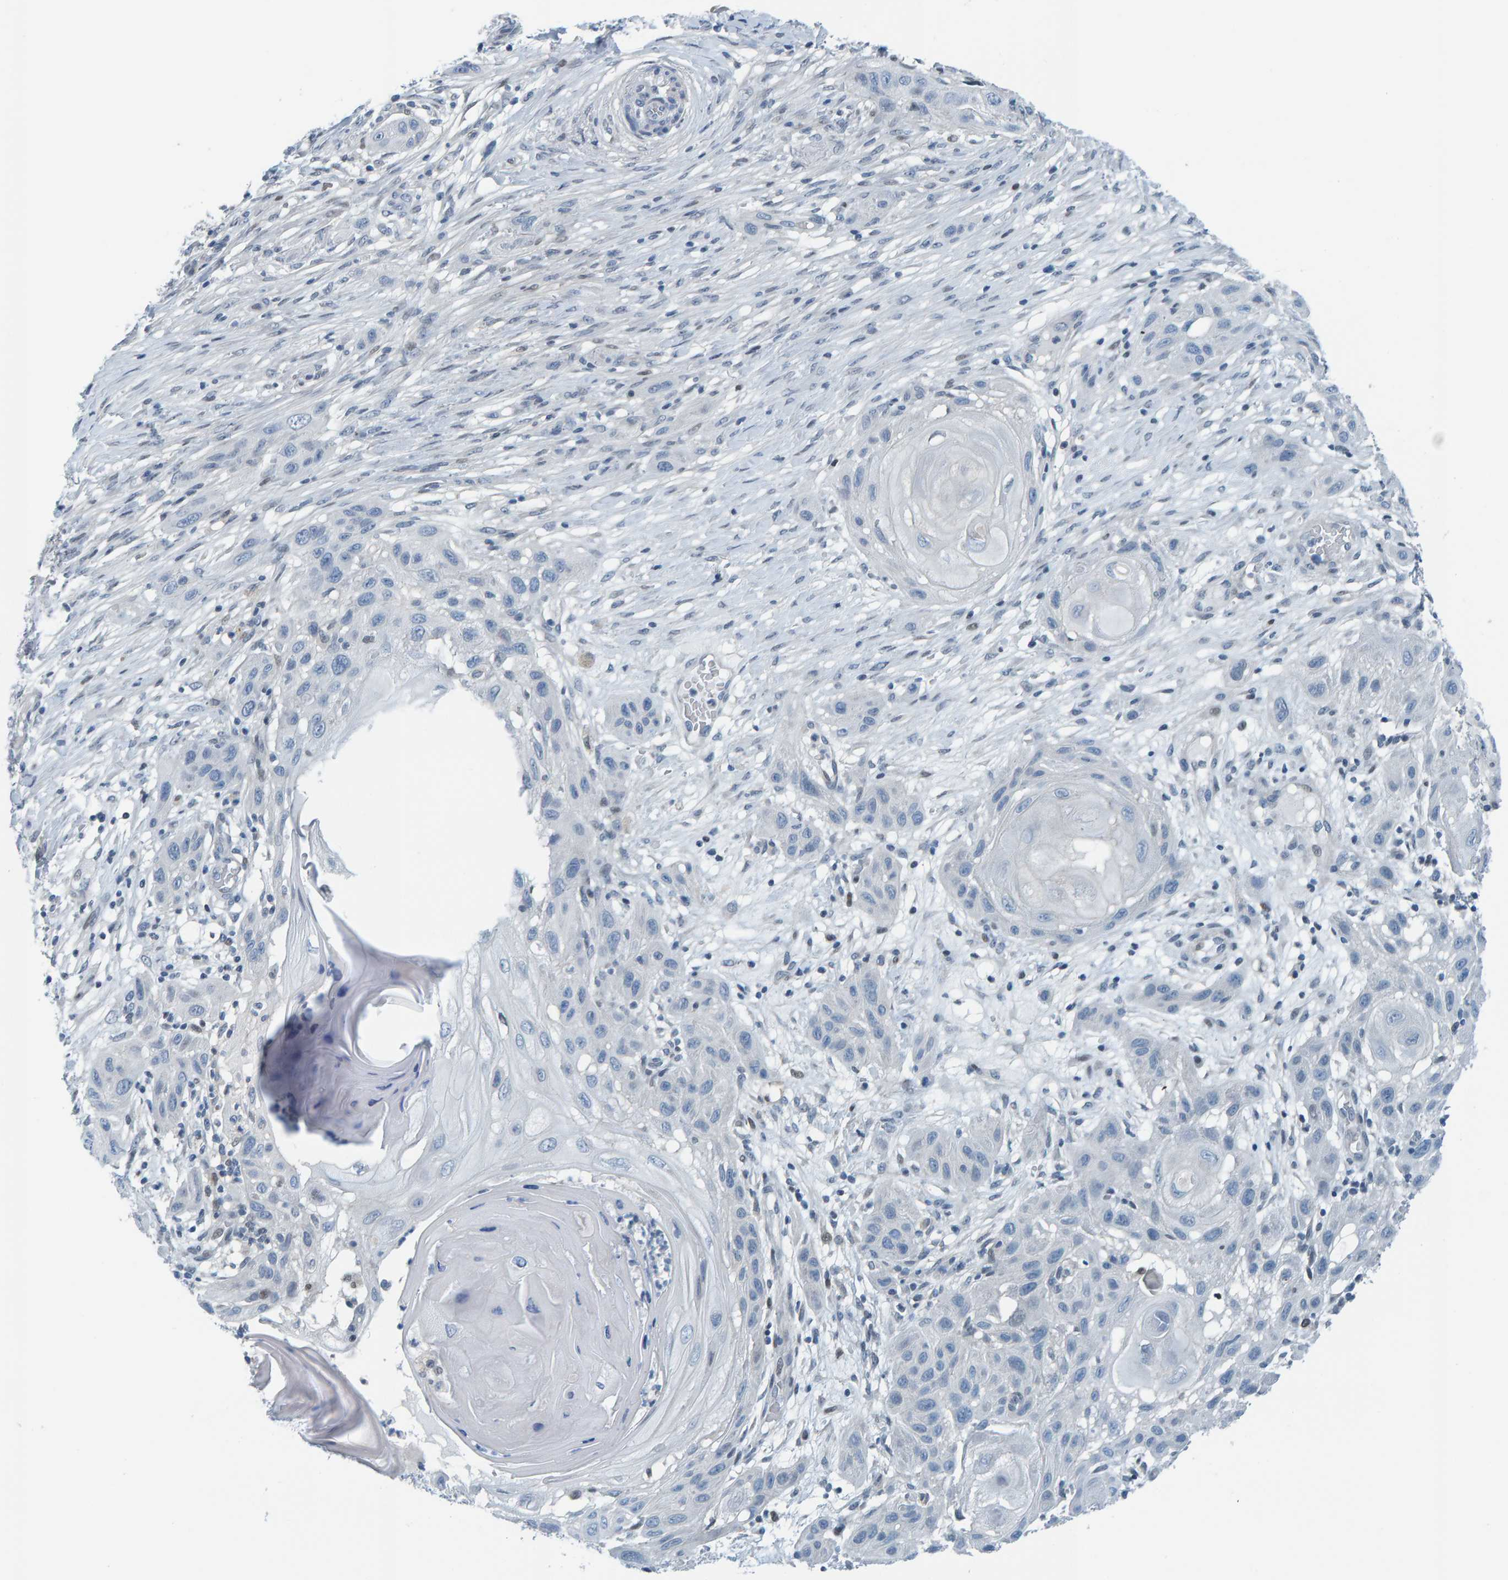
{"staining": {"intensity": "negative", "quantity": "none", "location": "none"}, "tissue": "skin cancer", "cell_type": "Tumor cells", "image_type": "cancer", "snomed": [{"axis": "morphology", "description": "Squamous cell carcinoma, NOS"}, {"axis": "topography", "description": "Skin"}], "caption": "This image is of skin cancer (squamous cell carcinoma) stained with immunohistochemistry to label a protein in brown with the nuclei are counter-stained blue. There is no expression in tumor cells.", "gene": "CNP", "patient": {"sex": "female", "age": 96}}